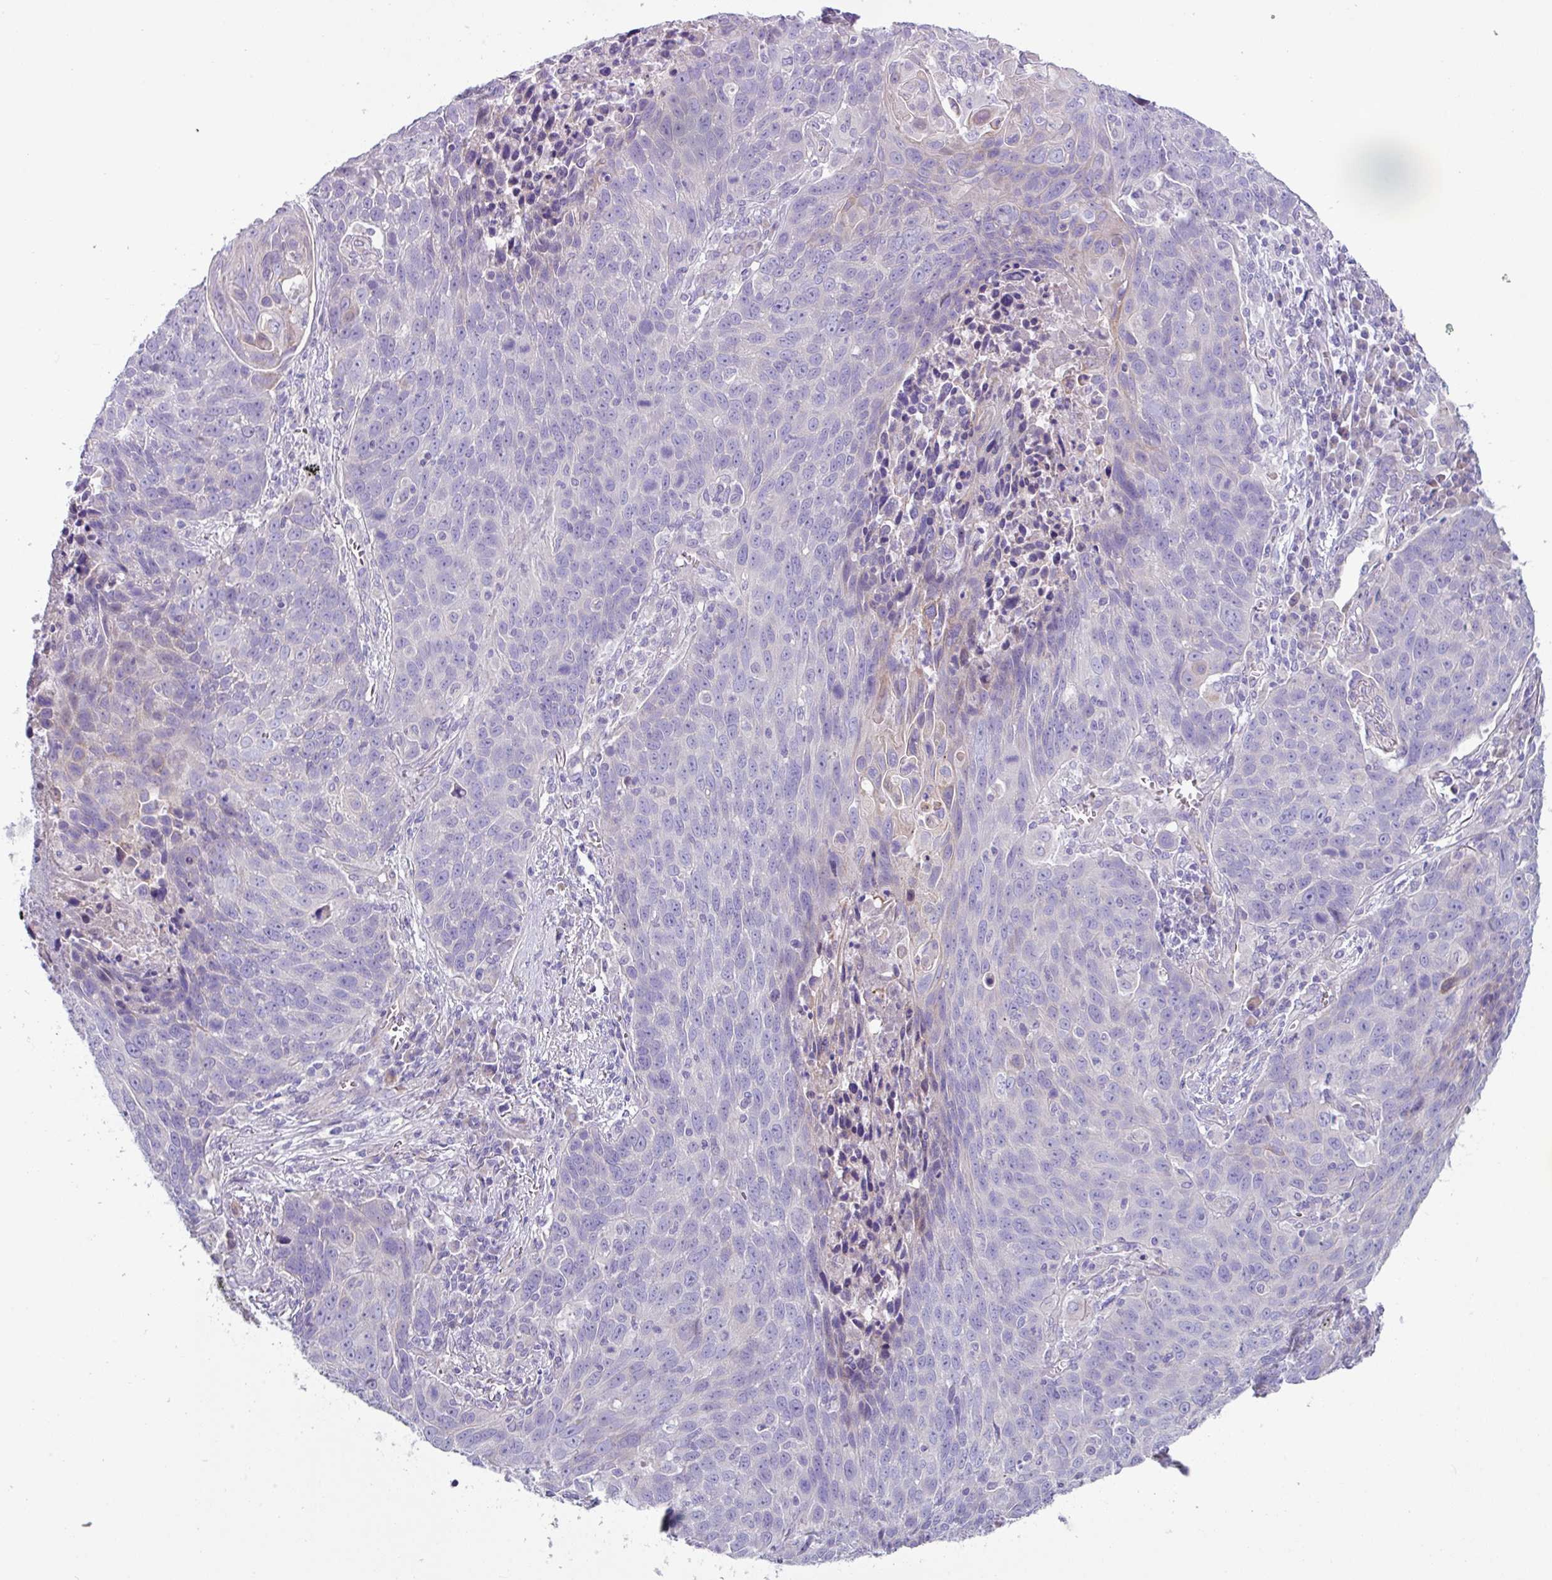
{"staining": {"intensity": "negative", "quantity": "none", "location": "none"}, "tissue": "lung cancer", "cell_type": "Tumor cells", "image_type": "cancer", "snomed": [{"axis": "morphology", "description": "Squamous cell carcinoma, NOS"}, {"axis": "topography", "description": "Lung"}], "caption": "Tumor cells are negative for brown protein staining in lung cancer (squamous cell carcinoma).", "gene": "RGS16", "patient": {"sex": "male", "age": 78}}